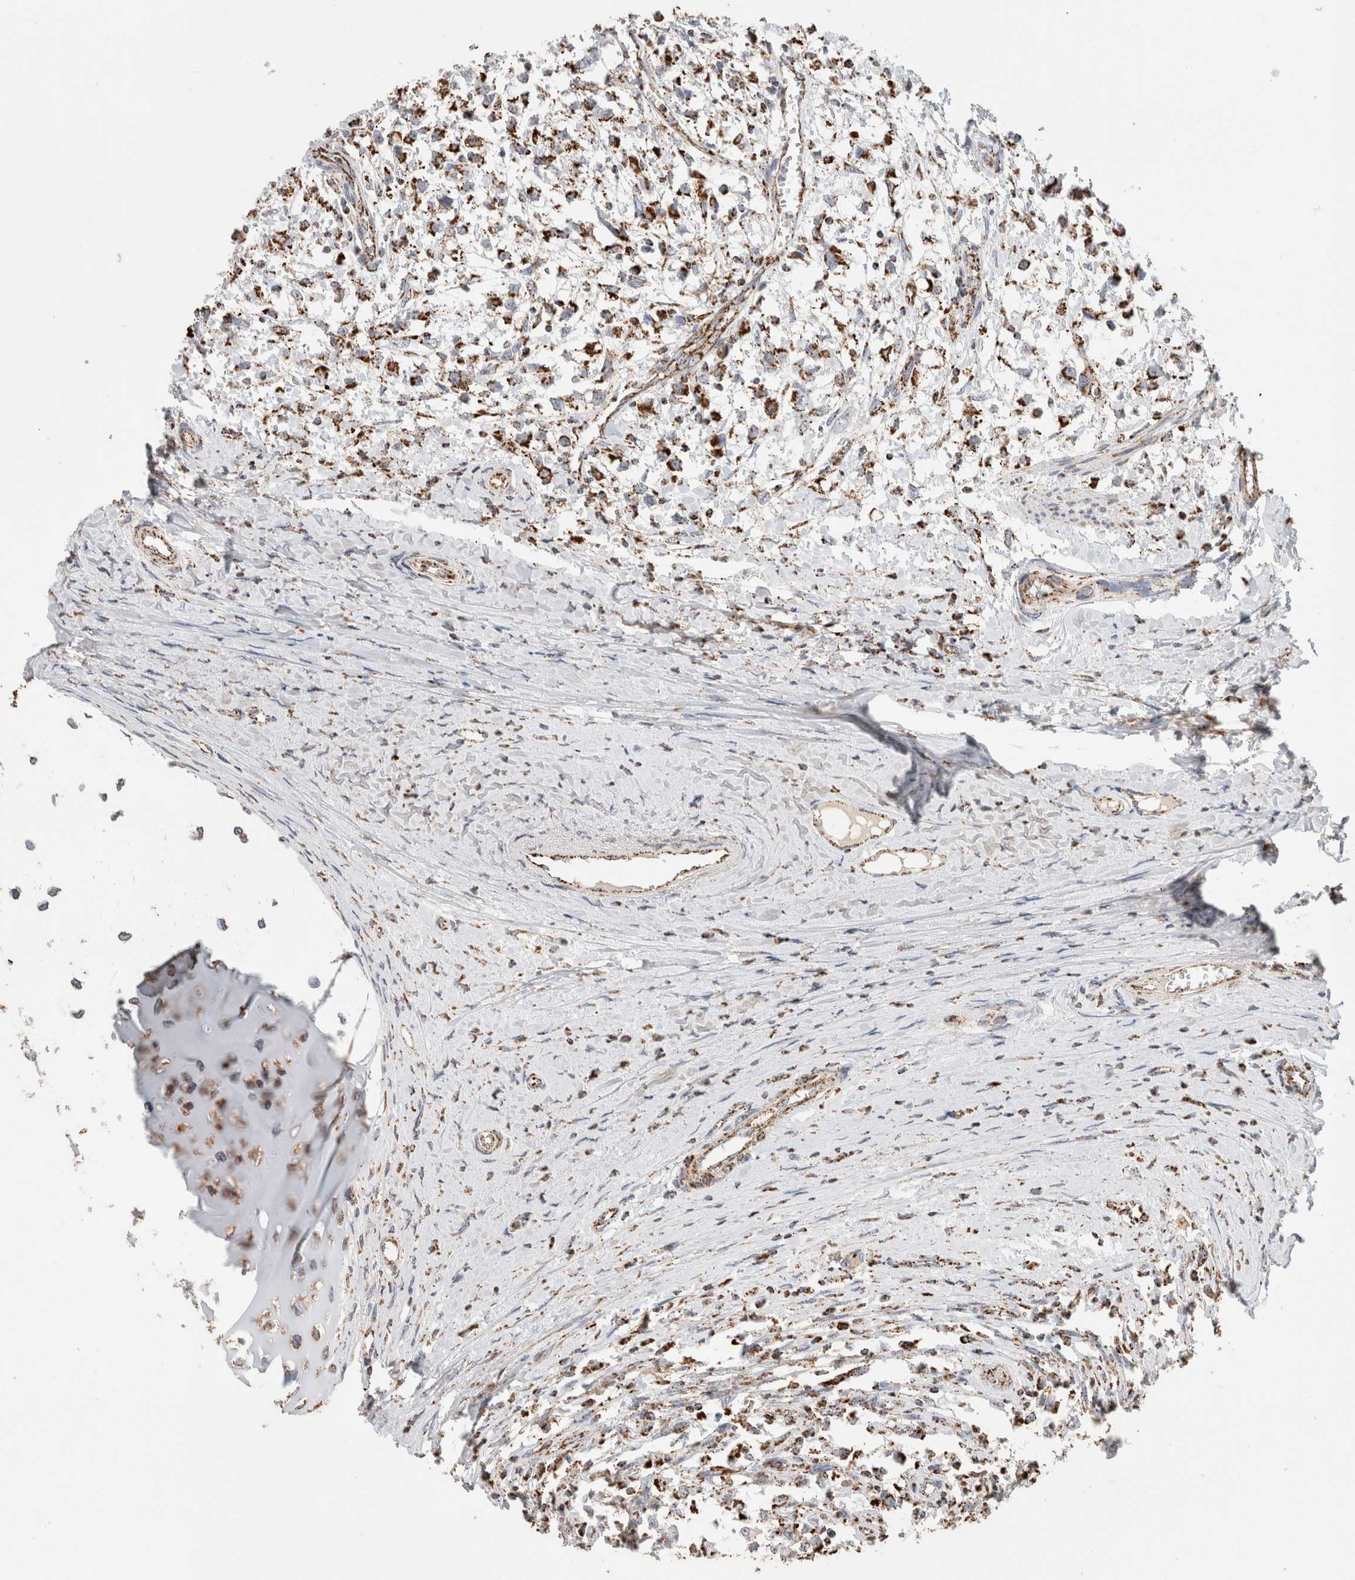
{"staining": {"intensity": "strong", "quantity": ">75%", "location": "cytoplasmic/membranous"}, "tissue": "testis cancer", "cell_type": "Tumor cells", "image_type": "cancer", "snomed": [{"axis": "morphology", "description": "Seminoma, NOS"}, {"axis": "morphology", "description": "Carcinoma, Embryonal, NOS"}, {"axis": "topography", "description": "Testis"}], "caption": "DAB (3,3'-diaminobenzidine) immunohistochemical staining of human testis cancer demonstrates strong cytoplasmic/membranous protein staining in approximately >75% of tumor cells.", "gene": "C1QBP", "patient": {"sex": "male", "age": 51}}